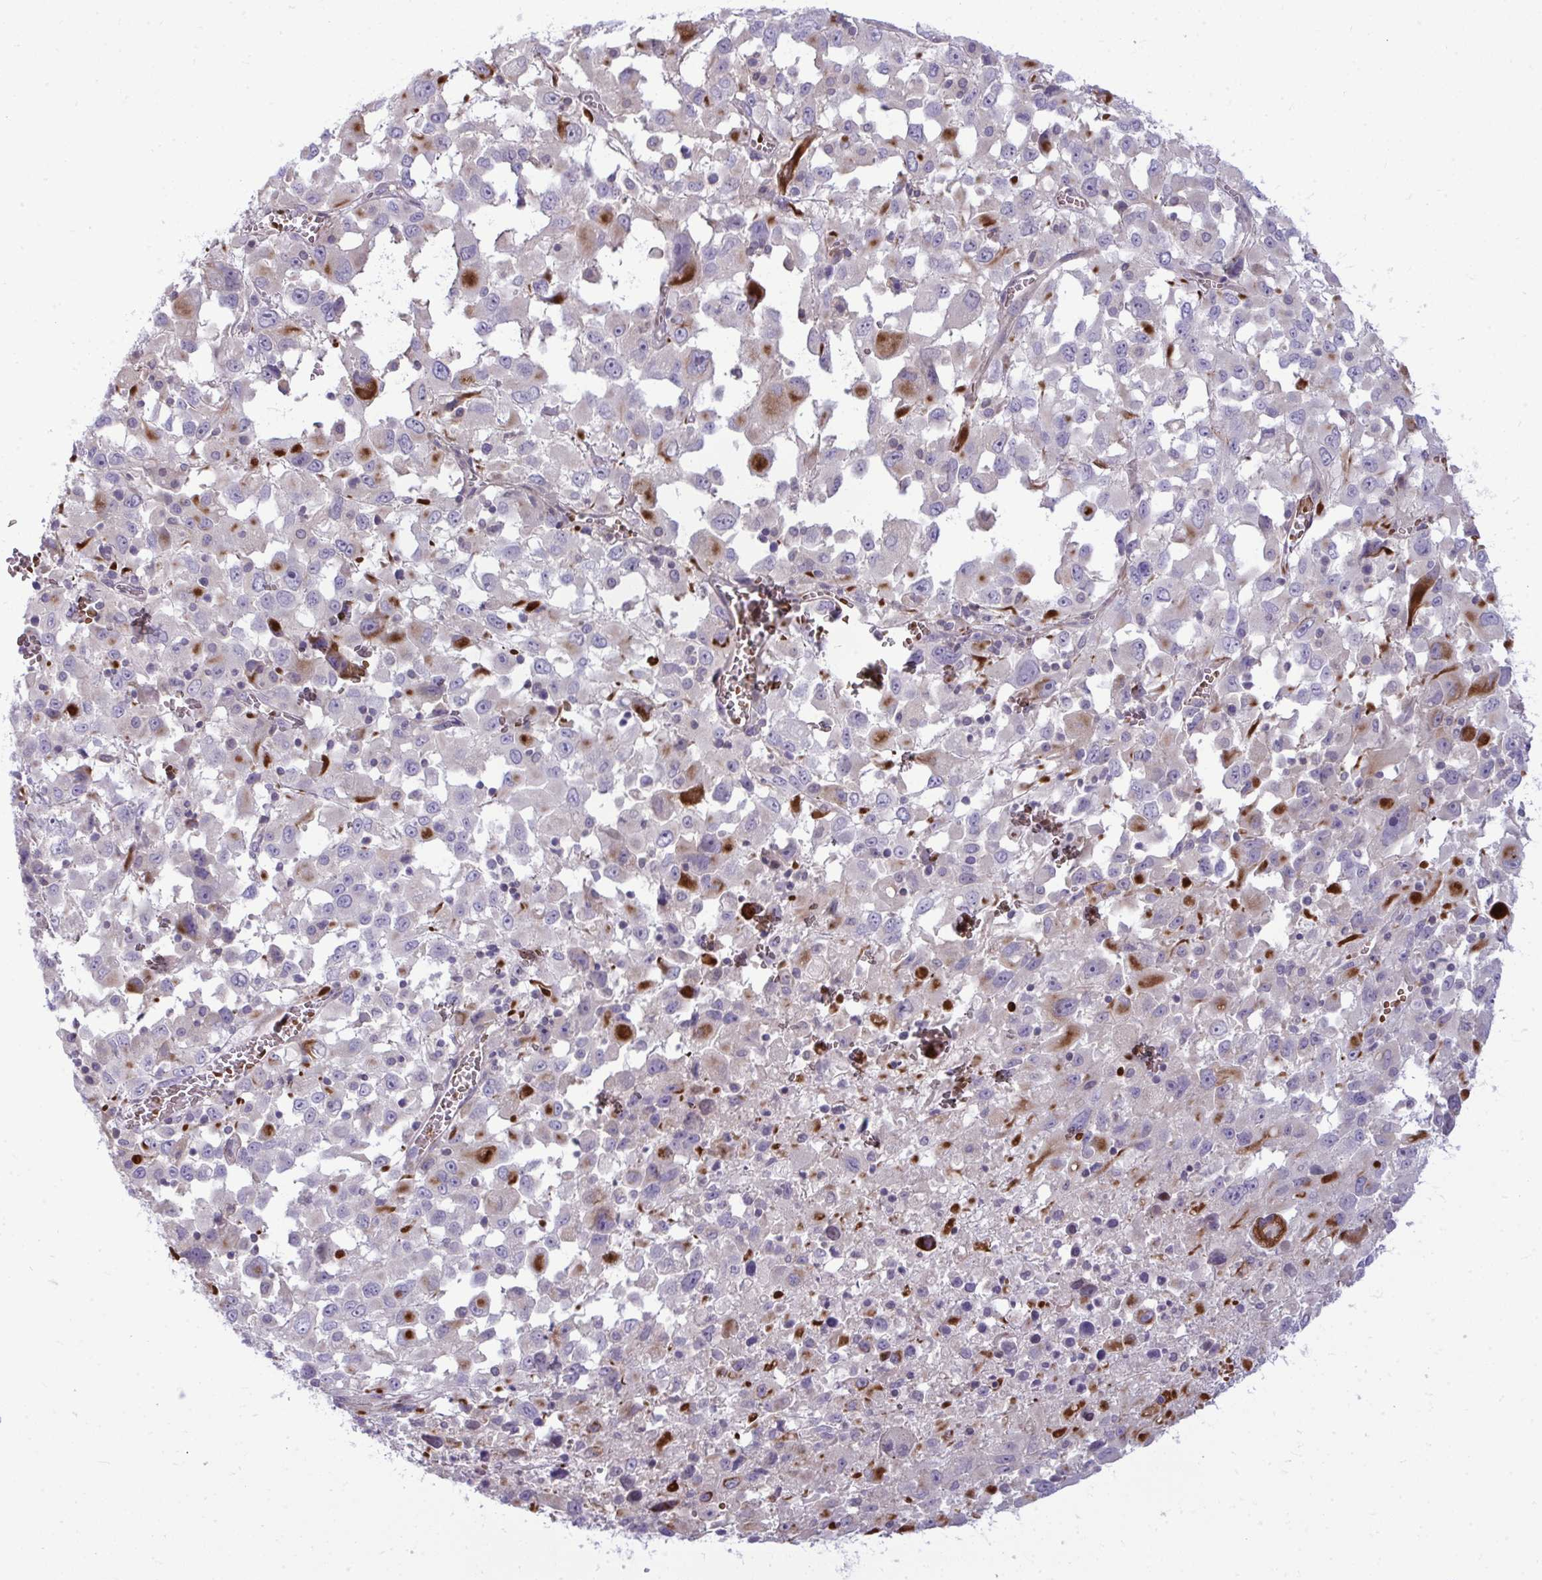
{"staining": {"intensity": "moderate", "quantity": "<25%", "location": "cytoplasmic/membranous"}, "tissue": "melanoma", "cell_type": "Tumor cells", "image_type": "cancer", "snomed": [{"axis": "morphology", "description": "Malignant melanoma, Metastatic site"}, {"axis": "topography", "description": "Soft tissue"}], "caption": "Immunohistochemistry (IHC) image of neoplastic tissue: human malignant melanoma (metastatic site) stained using immunohistochemistry reveals low levels of moderate protein expression localized specifically in the cytoplasmic/membranous of tumor cells, appearing as a cytoplasmic/membranous brown color.", "gene": "SLC14A1", "patient": {"sex": "male", "age": 50}}